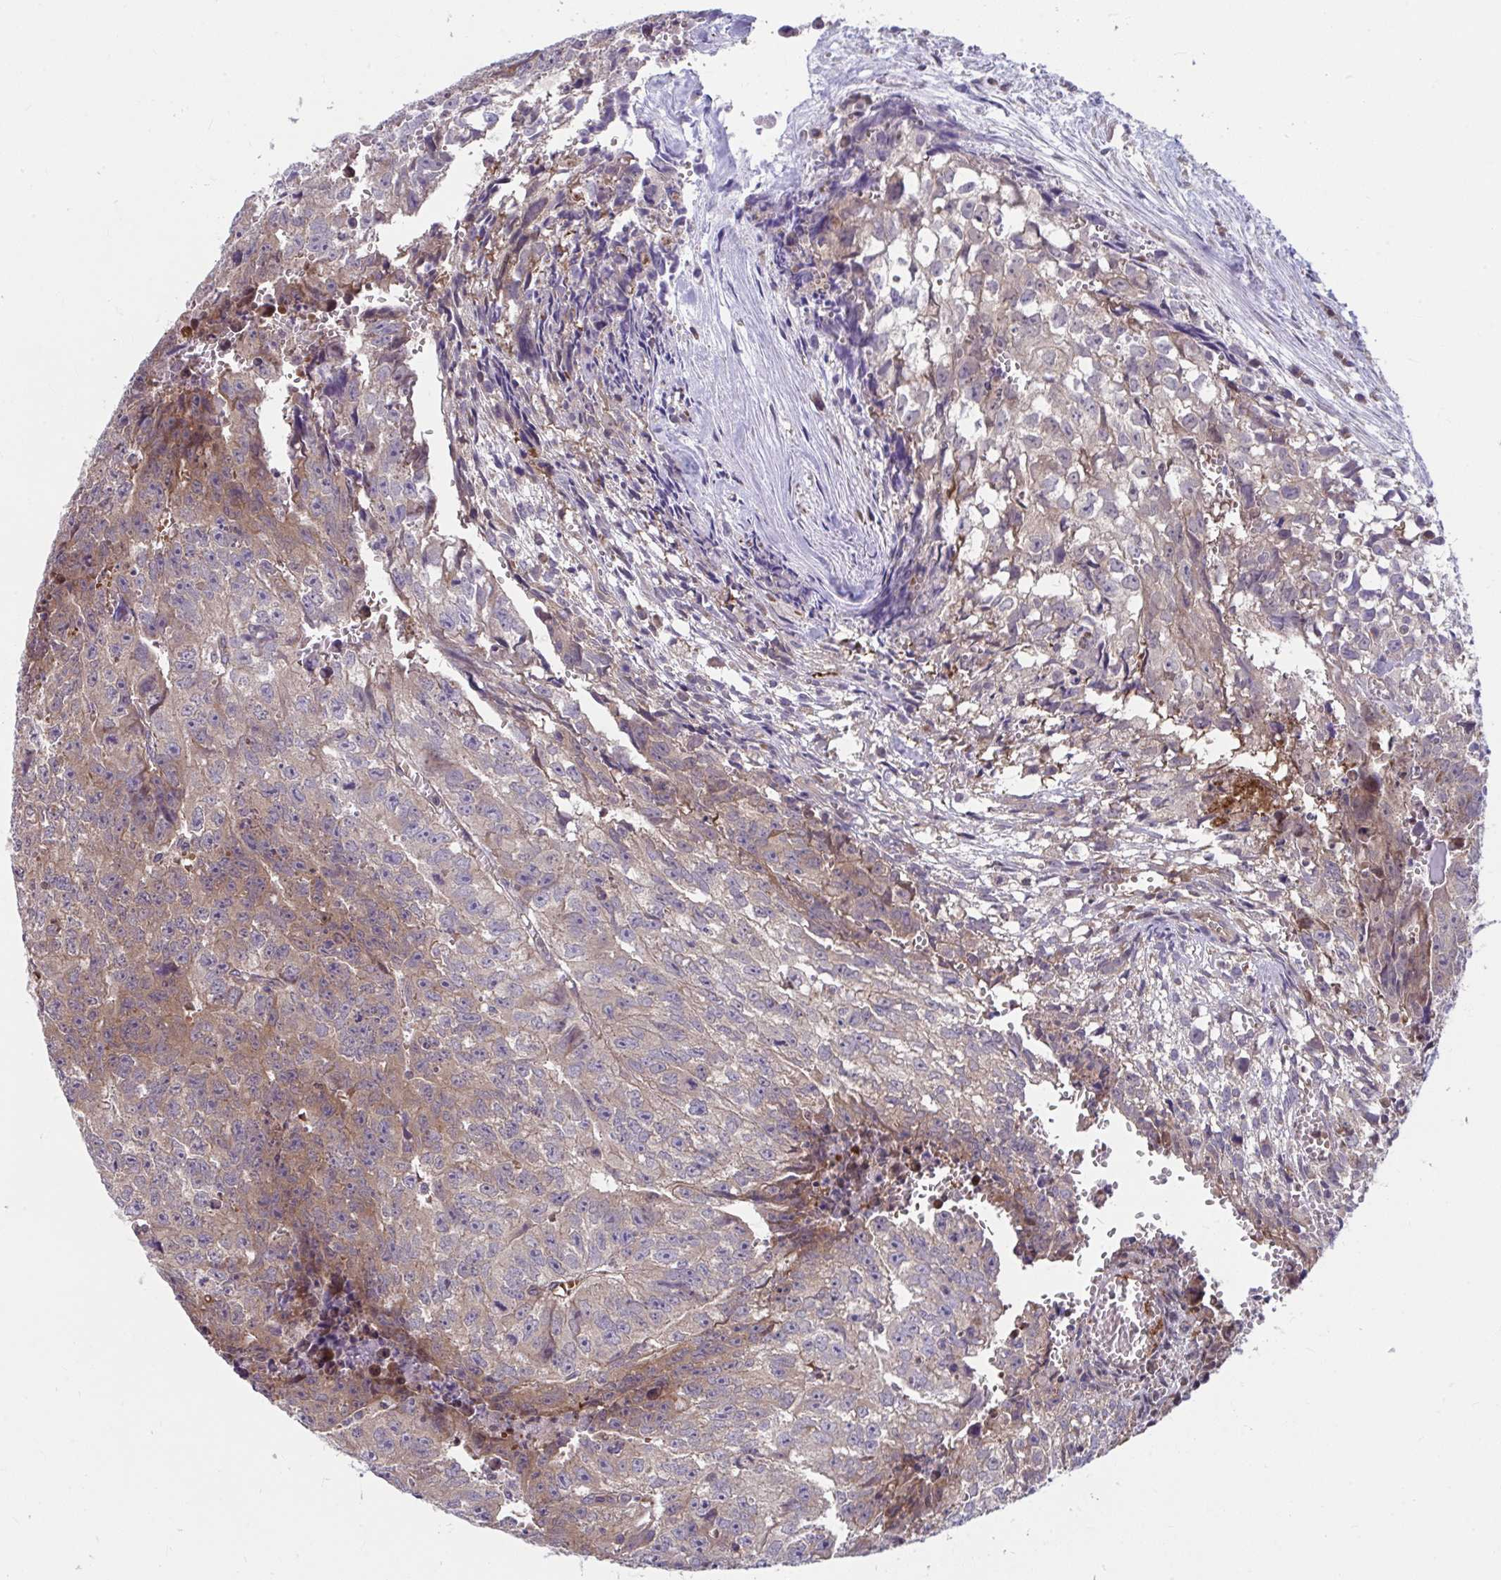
{"staining": {"intensity": "weak", "quantity": "25%-75%", "location": "cytoplasmic/membranous"}, "tissue": "testis cancer", "cell_type": "Tumor cells", "image_type": "cancer", "snomed": [{"axis": "morphology", "description": "Carcinoma, Embryonal, NOS"}, {"axis": "morphology", "description": "Teratoma, malignant, NOS"}, {"axis": "topography", "description": "Testis"}], "caption": "A micrograph of human testis cancer (malignant teratoma) stained for a protein demonstrates weak cytoplasmic/membranous brown staining in tumor cells.", "gene": "PCDHB7", "patient": {"sex": "male", "age": 24}}